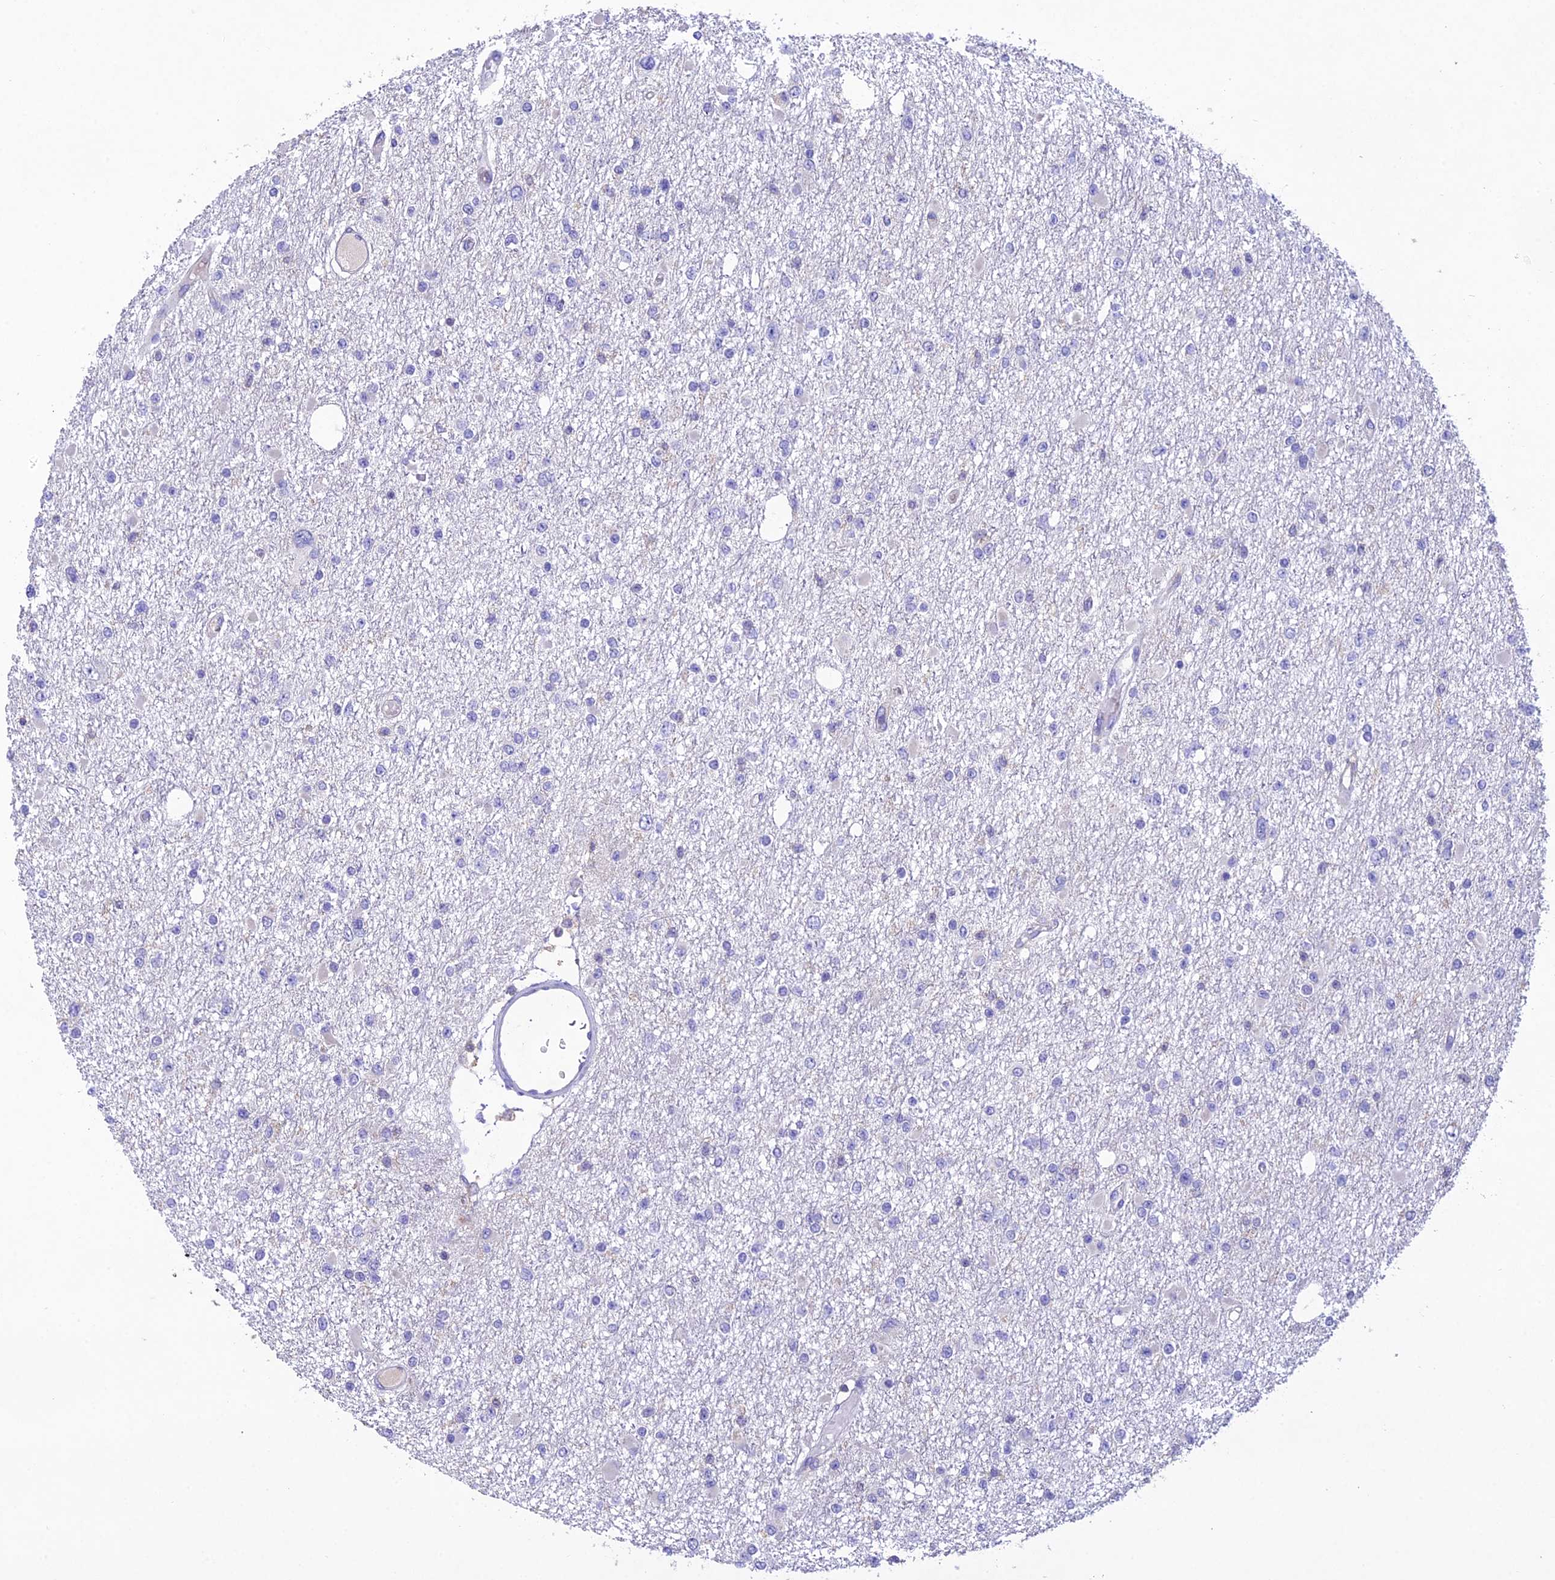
{"staining": {"intensity": "negative", "quantity": "none", "location": "none"}, "tissue": "glioma", "cell_type": "Tumor cells", "image_type": "cancer", "snomed": [{"axis": "morphology", "description": "Glioma, malignant, Low grade"}, {"axis": "topography", "description": "Brain"}], "caption": "Tumor cells are negative for brown protein staining in malignant glioma (low-grade).", "gene": "SNX24", "patient": {"sex": "female", "age": 22}}